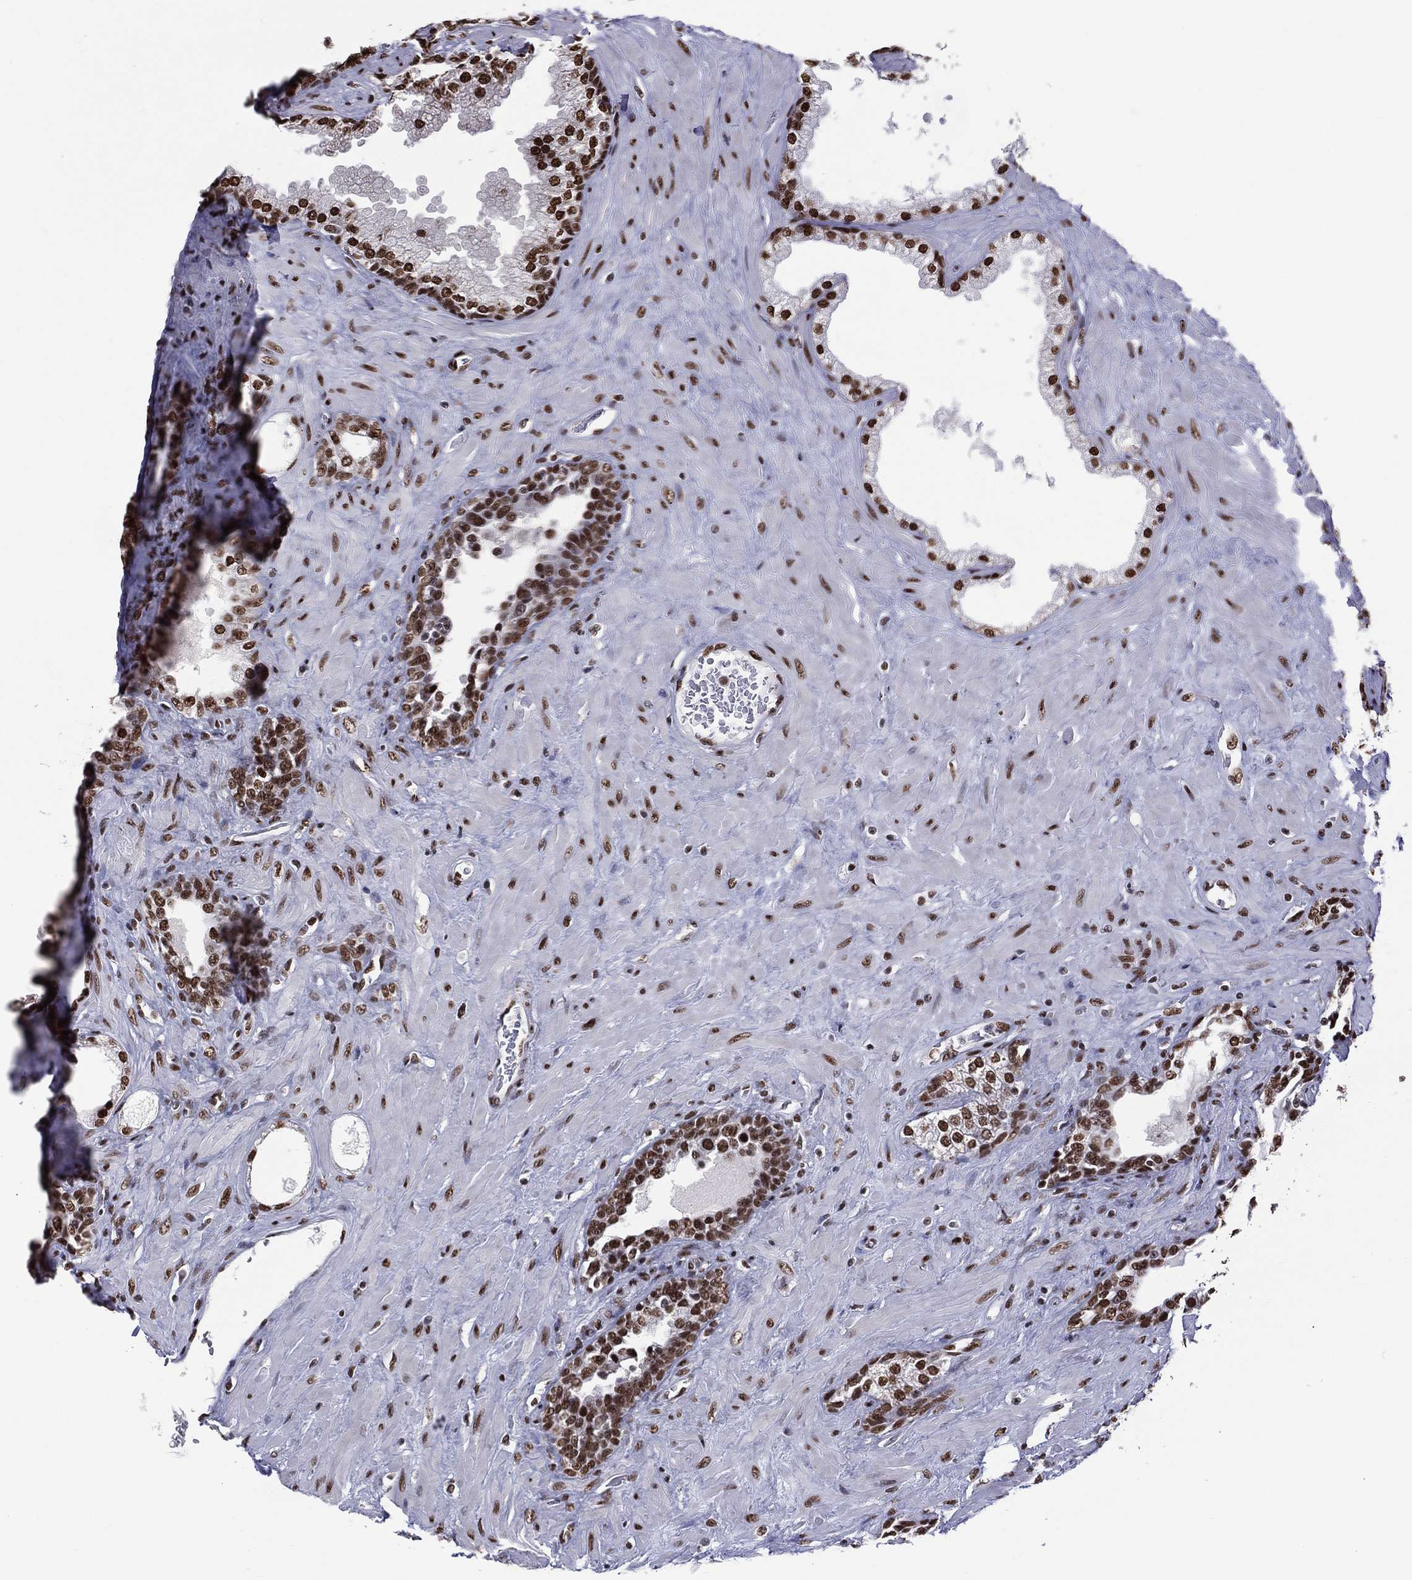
{"staining": {"intensity": "strong", "quantity": ">75%", "location": "nuclear"}, "tissue": "prostate", "cell_type": "Glandular cells", "image_type": "normal", "snomed": [{"axis": "morphology", "description": "Normal tissue, NOS"}, {"axis": "topography", "description": "Prostate"}], "caption": "IHC photomicrograph of normal prostate stained for a protein (brown), which shows high levels of strong nuclear staining in about >75% of glandular cells.", "gene": "ZNF7", "patient": {"sex": "male", "age": 63}}